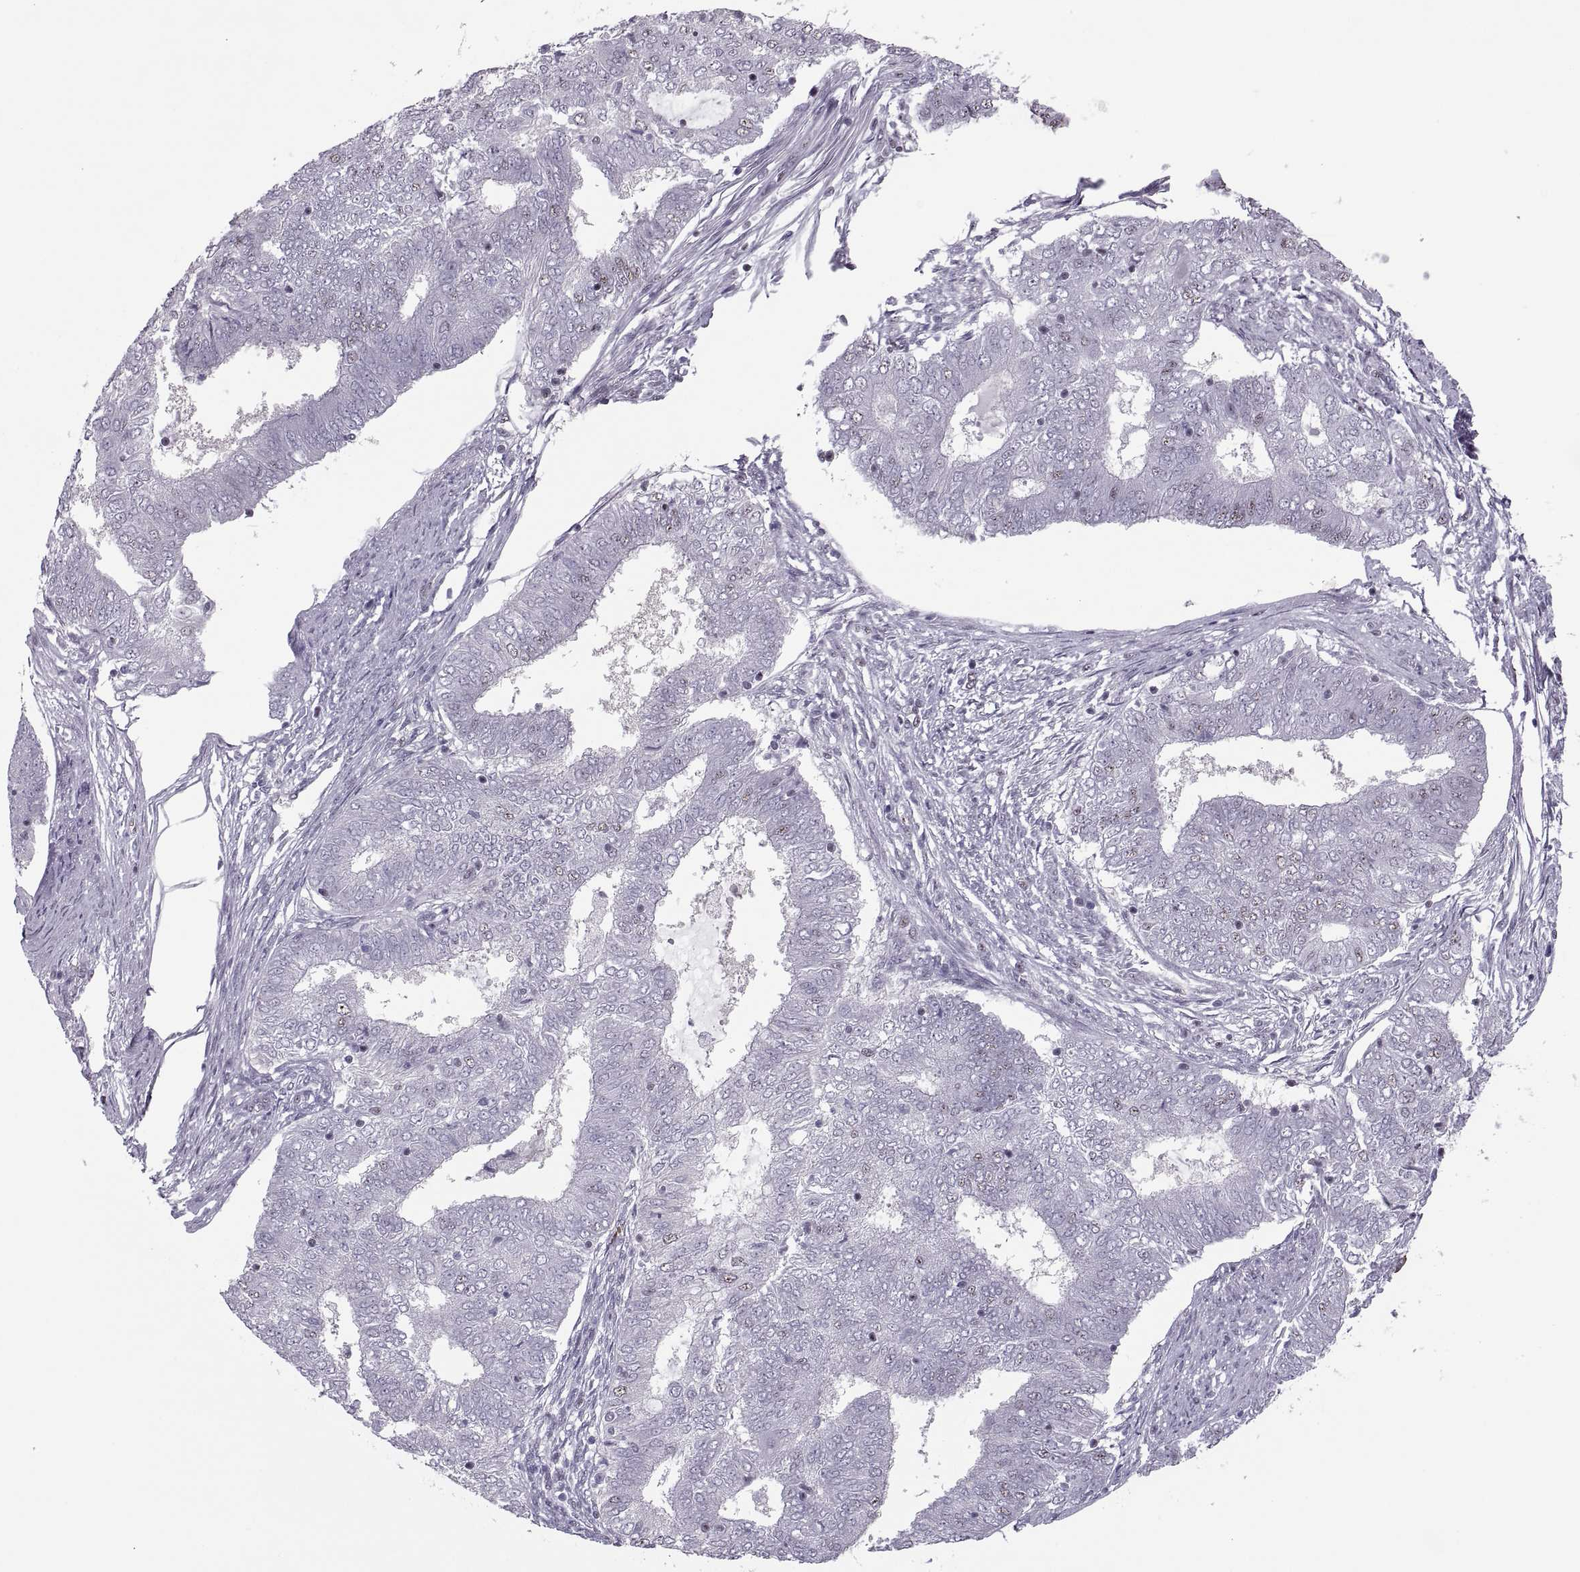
{"staining": {"intensity": "weak", "quantity": "25%-75%", "location": "nuclear"}, "tissue": "endometrial cancer", "cell_type": "Tumor cells", "image_type": "cancer", "snomed": [{"axis": "morphology", "description": "Adenocarcinoma, NOS"}, {"axis": "topography", "description": "Endometrium"}], "caption": "Immunohistochemical staining of adenocarcinoma (endometrial) displays low levels of weak nuclear positivity in about 25%-75% of tumor cells.", "gene": "MAGEA4", "patient": {"sex": "female", "age": 62}}